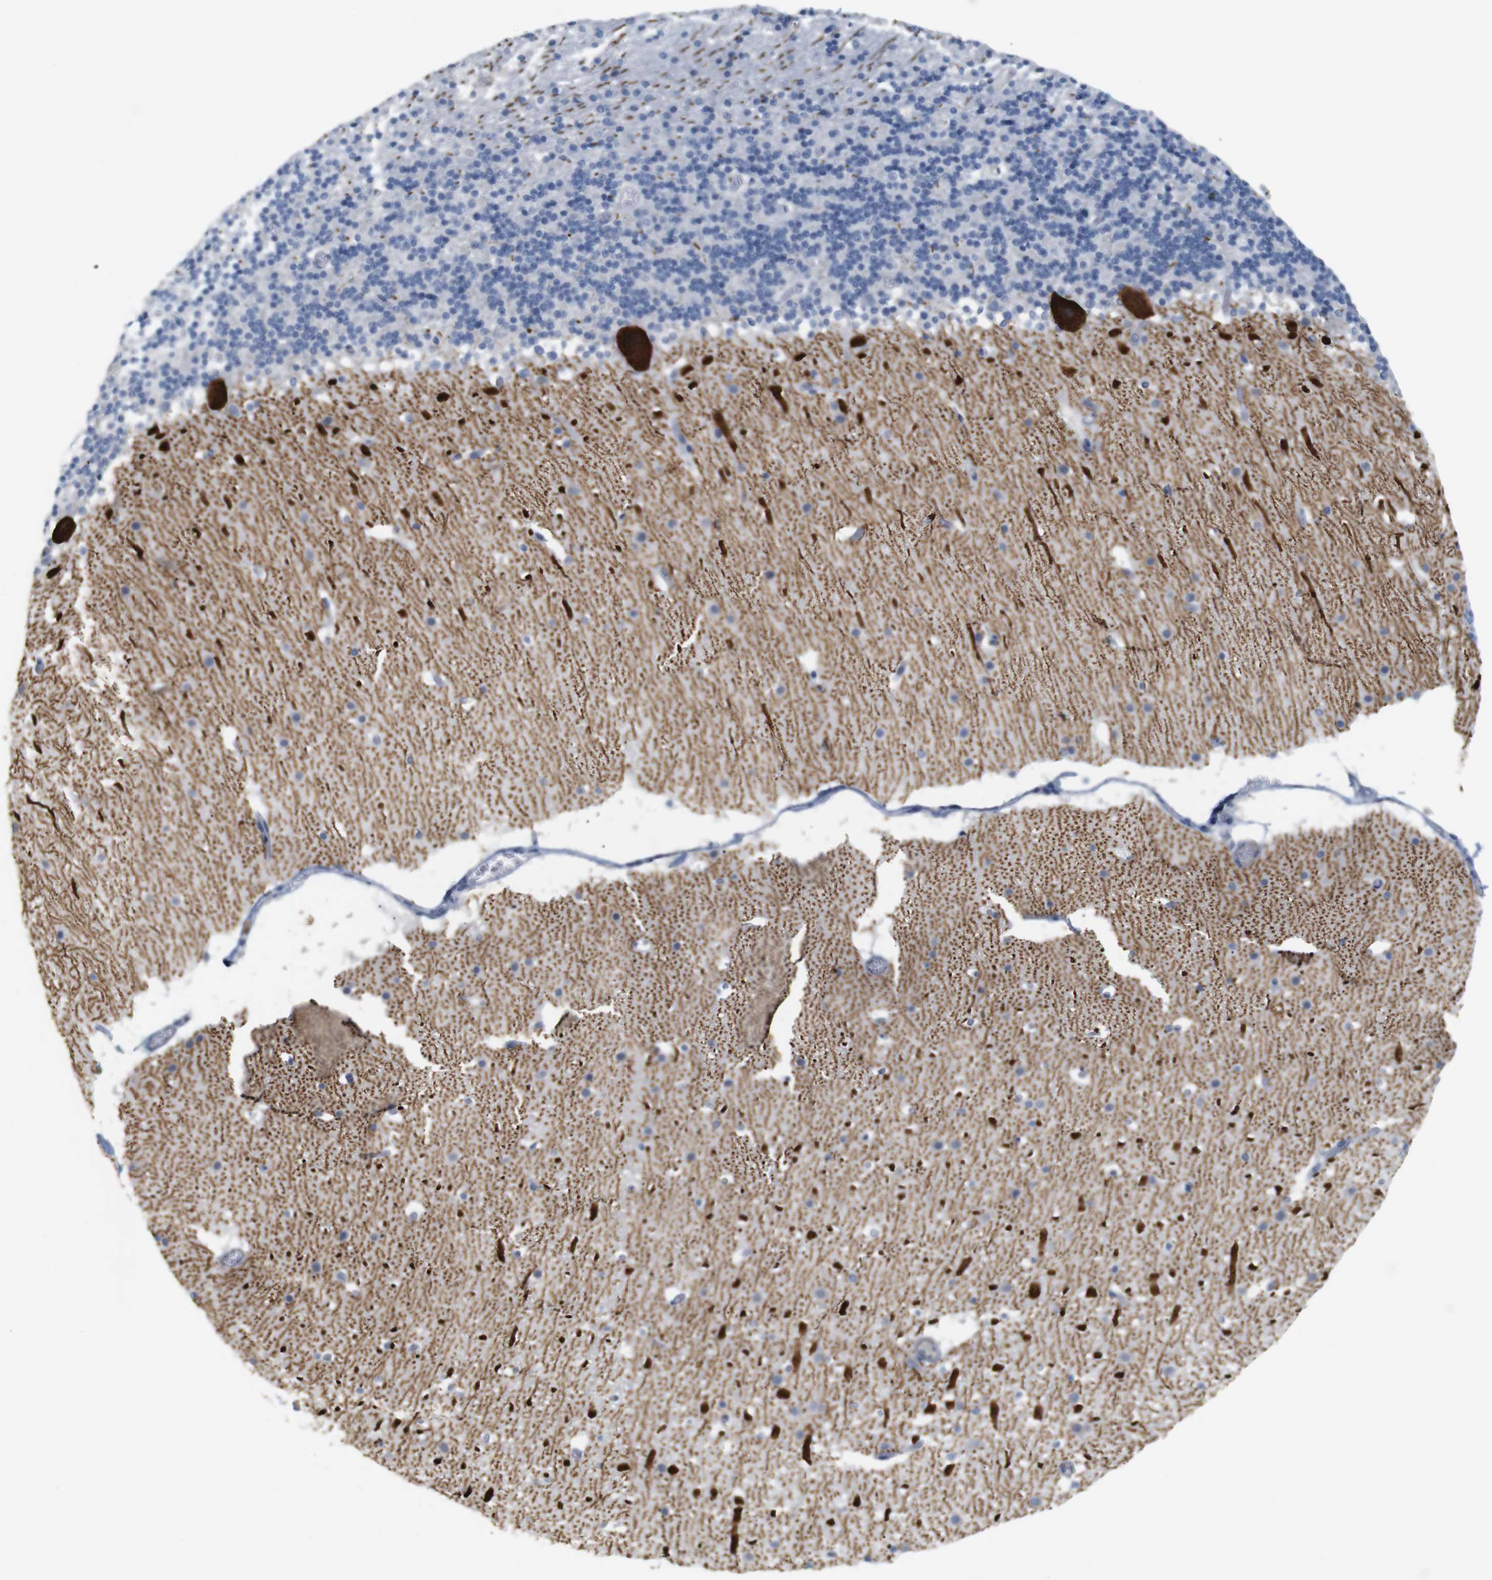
{"staining": {"intensity": "negative", "quantity": "none", "location": "none"}, "tissue": "cerebellum", "cell_type": "Cells in granular layer", "image_type": "normal", "snomed": [{"axis": "morphology", "description": "Normal tissue, NOS"}, {"axis": "topography", "description": "Cerebellum"}], "caption": "Cerebellum stained for a protein using IHC shows no staining cells in granular layer.", "gene": "ITPR1", "patient": {"sex": "male", "age": 45}}